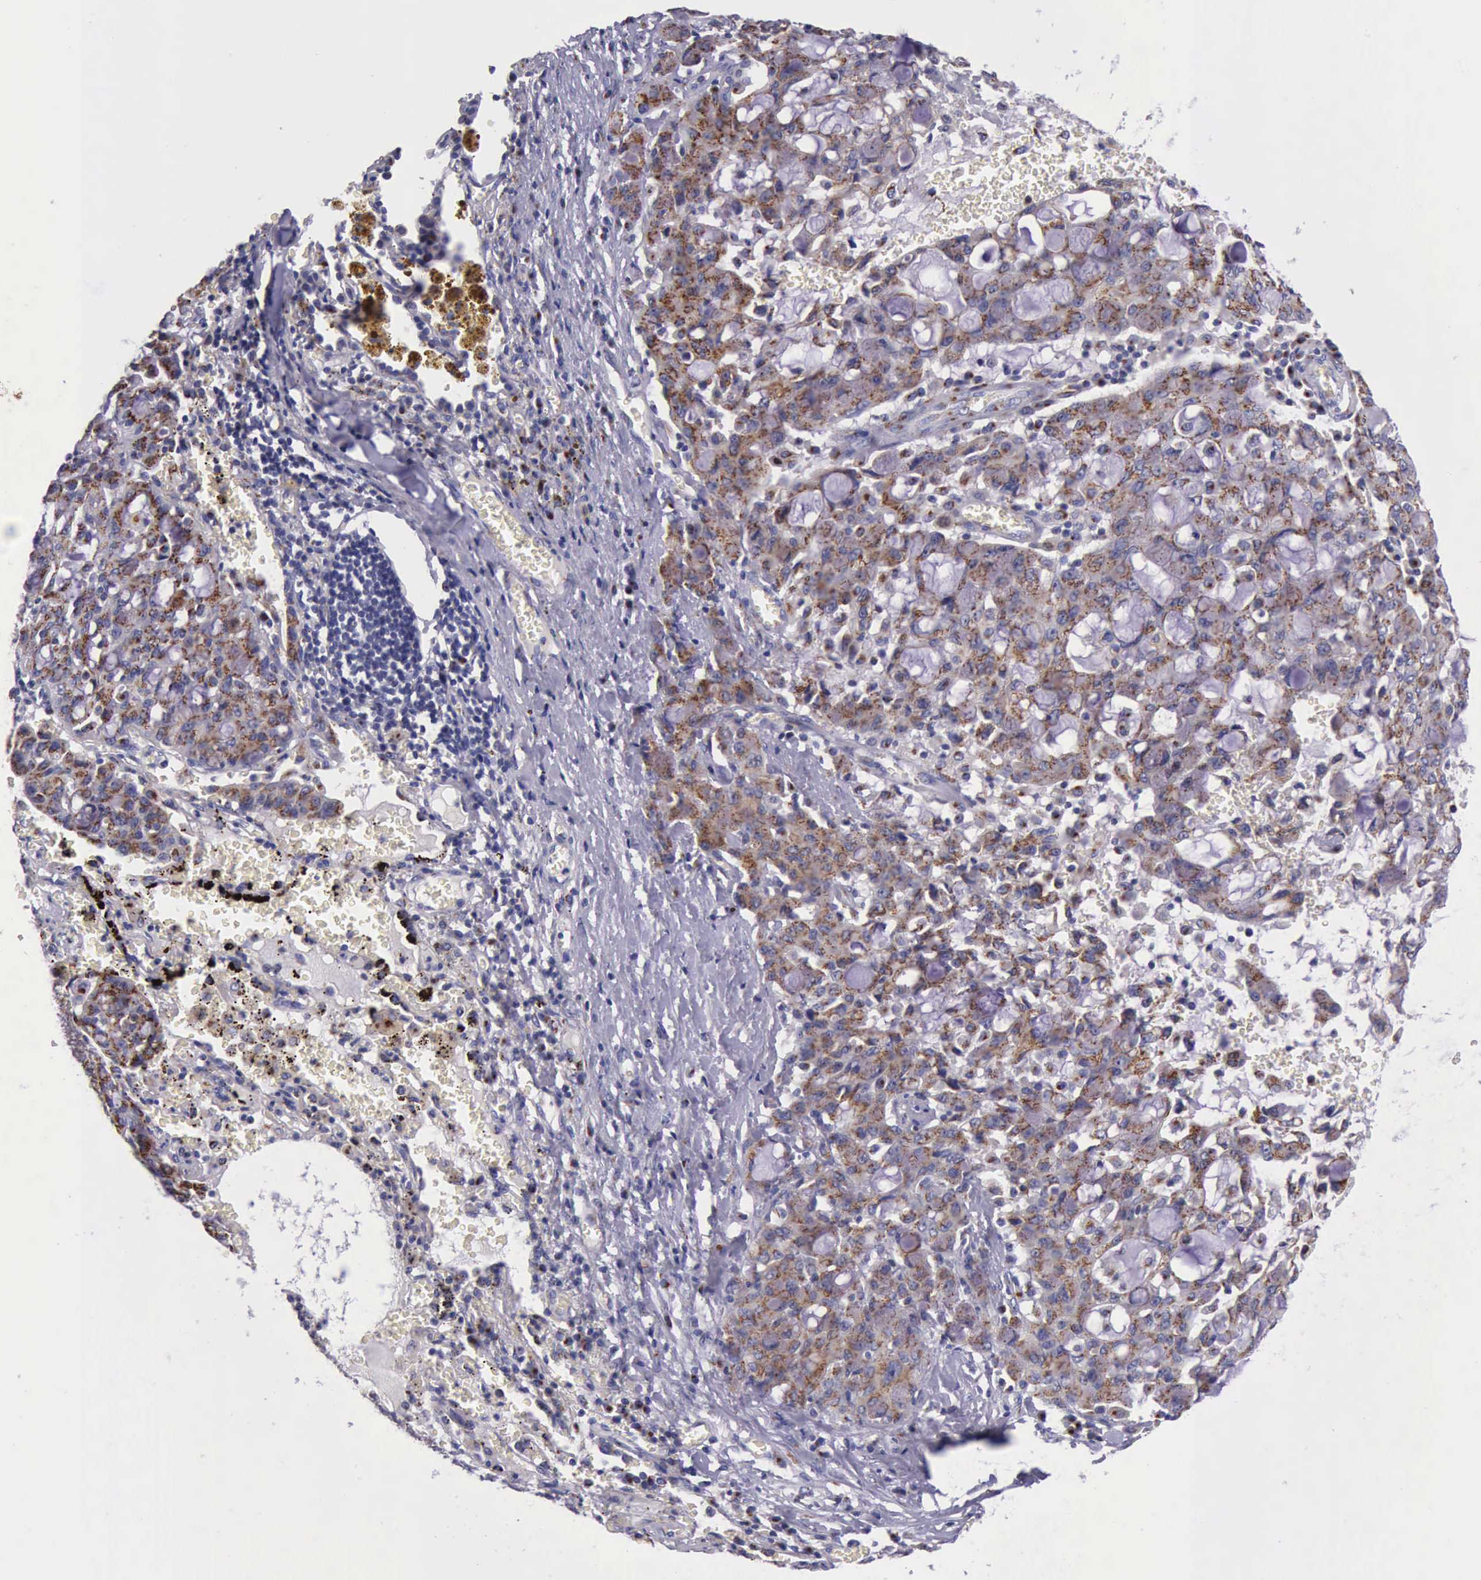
{"staining": {"intensity": "strong", "quantity": ">75%", "location": "cytoplasmic/membranous"}, "tissue": "lung cancer", "cell_type": "Tumor cells", "image_type": "cancer", "snomed": [{"axis": "morphology", "description": "Adenocarcinoma, NOS"}, {"axis": "topography", "description": "Lung"}], "caption": "Immunohistochemistry (IHC) image of neoplastic tissue: human adenocarcinoma (lung) stained using IHC demonstrates high levels of strong protein expression localized specifically in the cytoplasmic/membranous of tumor cells, appearing as a cytoplasmic/membranous brown color.", "gene": "GOLGA5", "patient": {"sex": "female", "age": 44}}